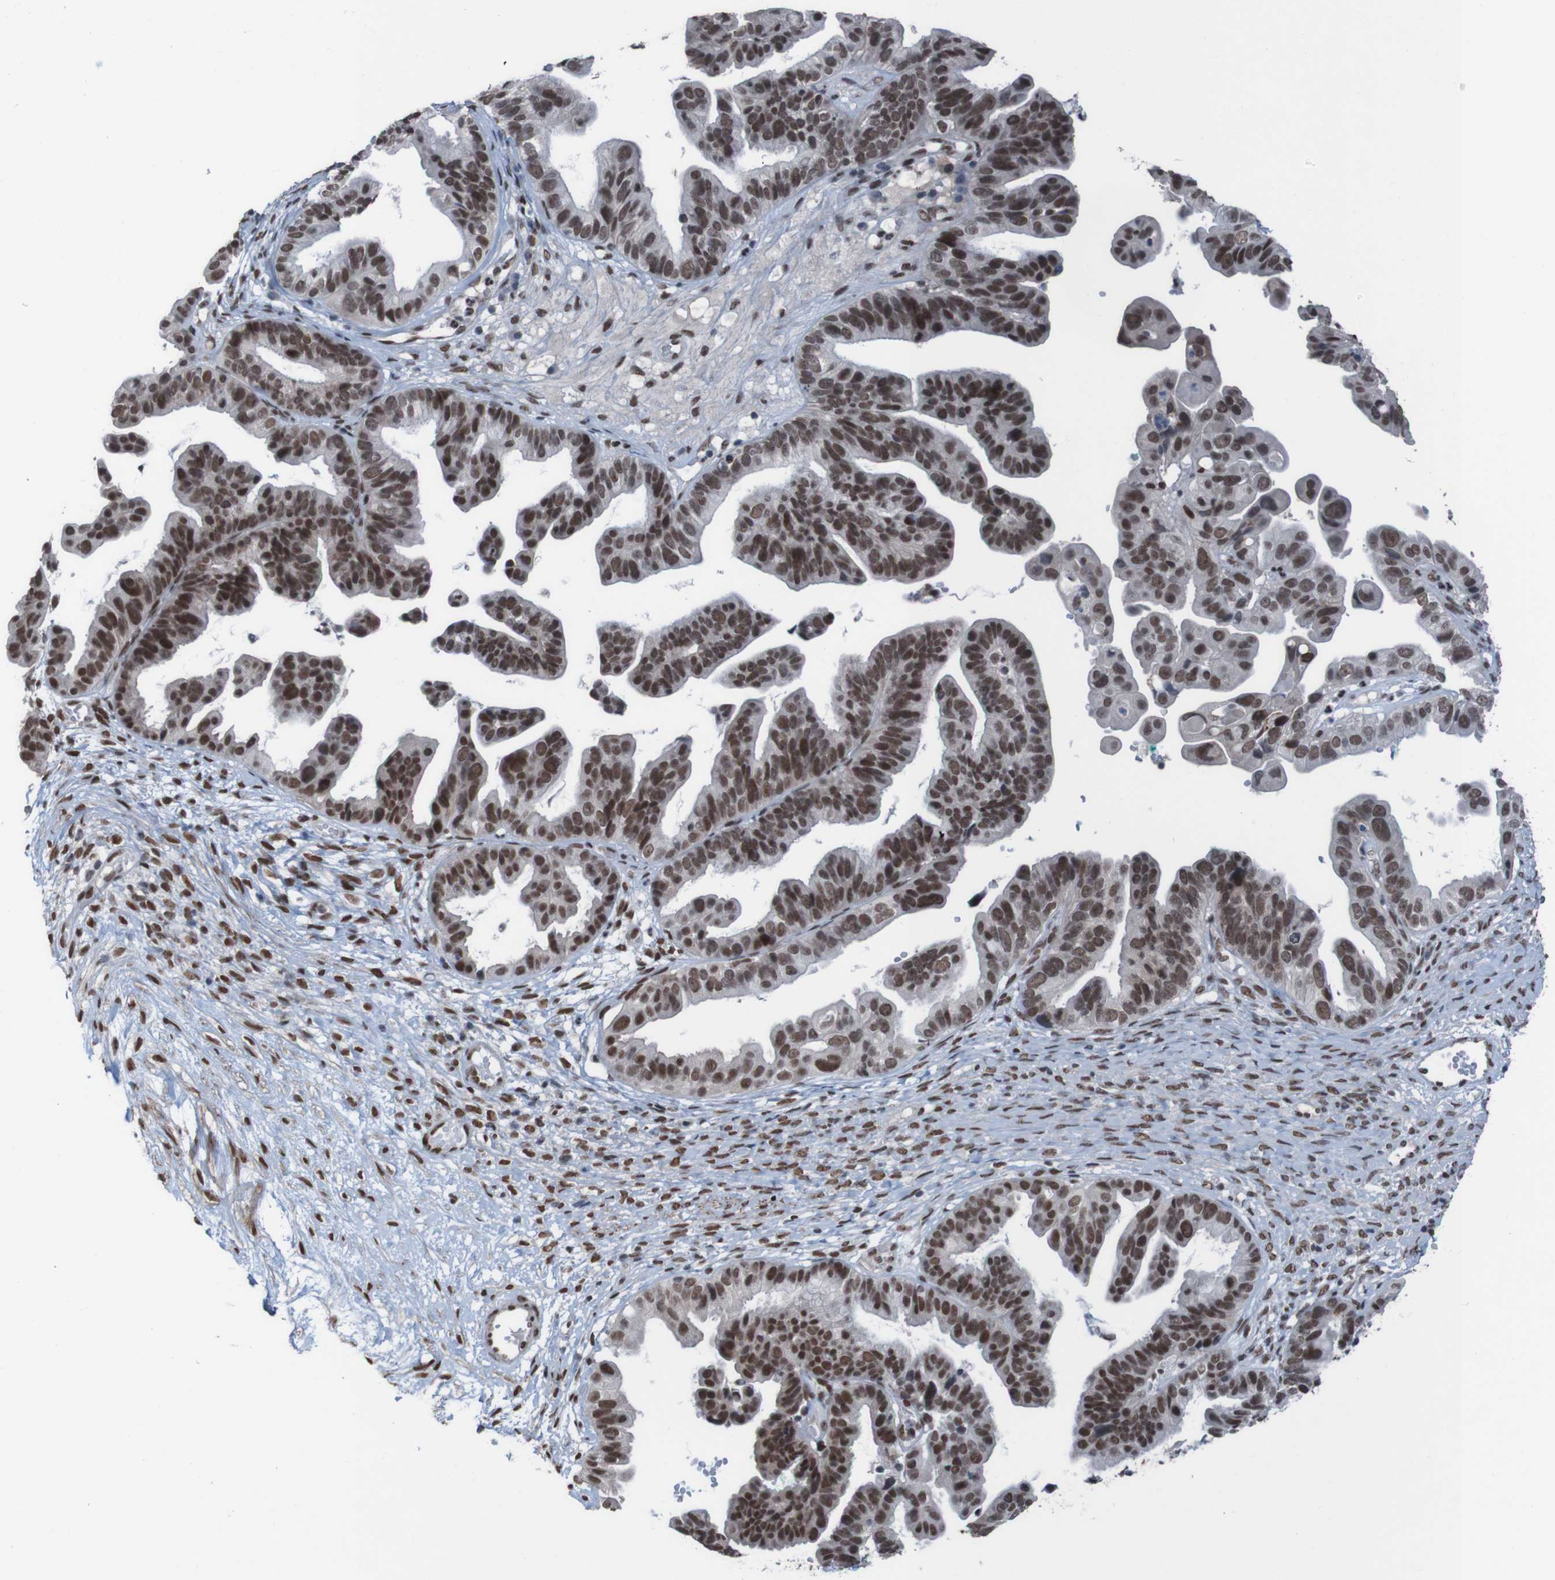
{"staining": {"intensity": "strong", "quantity": ">75%", "location": "nuclear"}, "tissue": "ovarian cancer", "cell_type": "Tumor cells", "image_type": "cancer", "snomed": [{"axis": "morphology", "description": "Cystadenocarcinoma, serous, NOS"}, {"axis": "topography", "description": "Ovary"}], "caption": "Protein staining shows strong nuclear positivity in about >75% of tumor cells in ovarian cancer (serous cystadenocarcinoma).", "gene": "PHF2", "patient": {"sex": "female", "age": 56}}